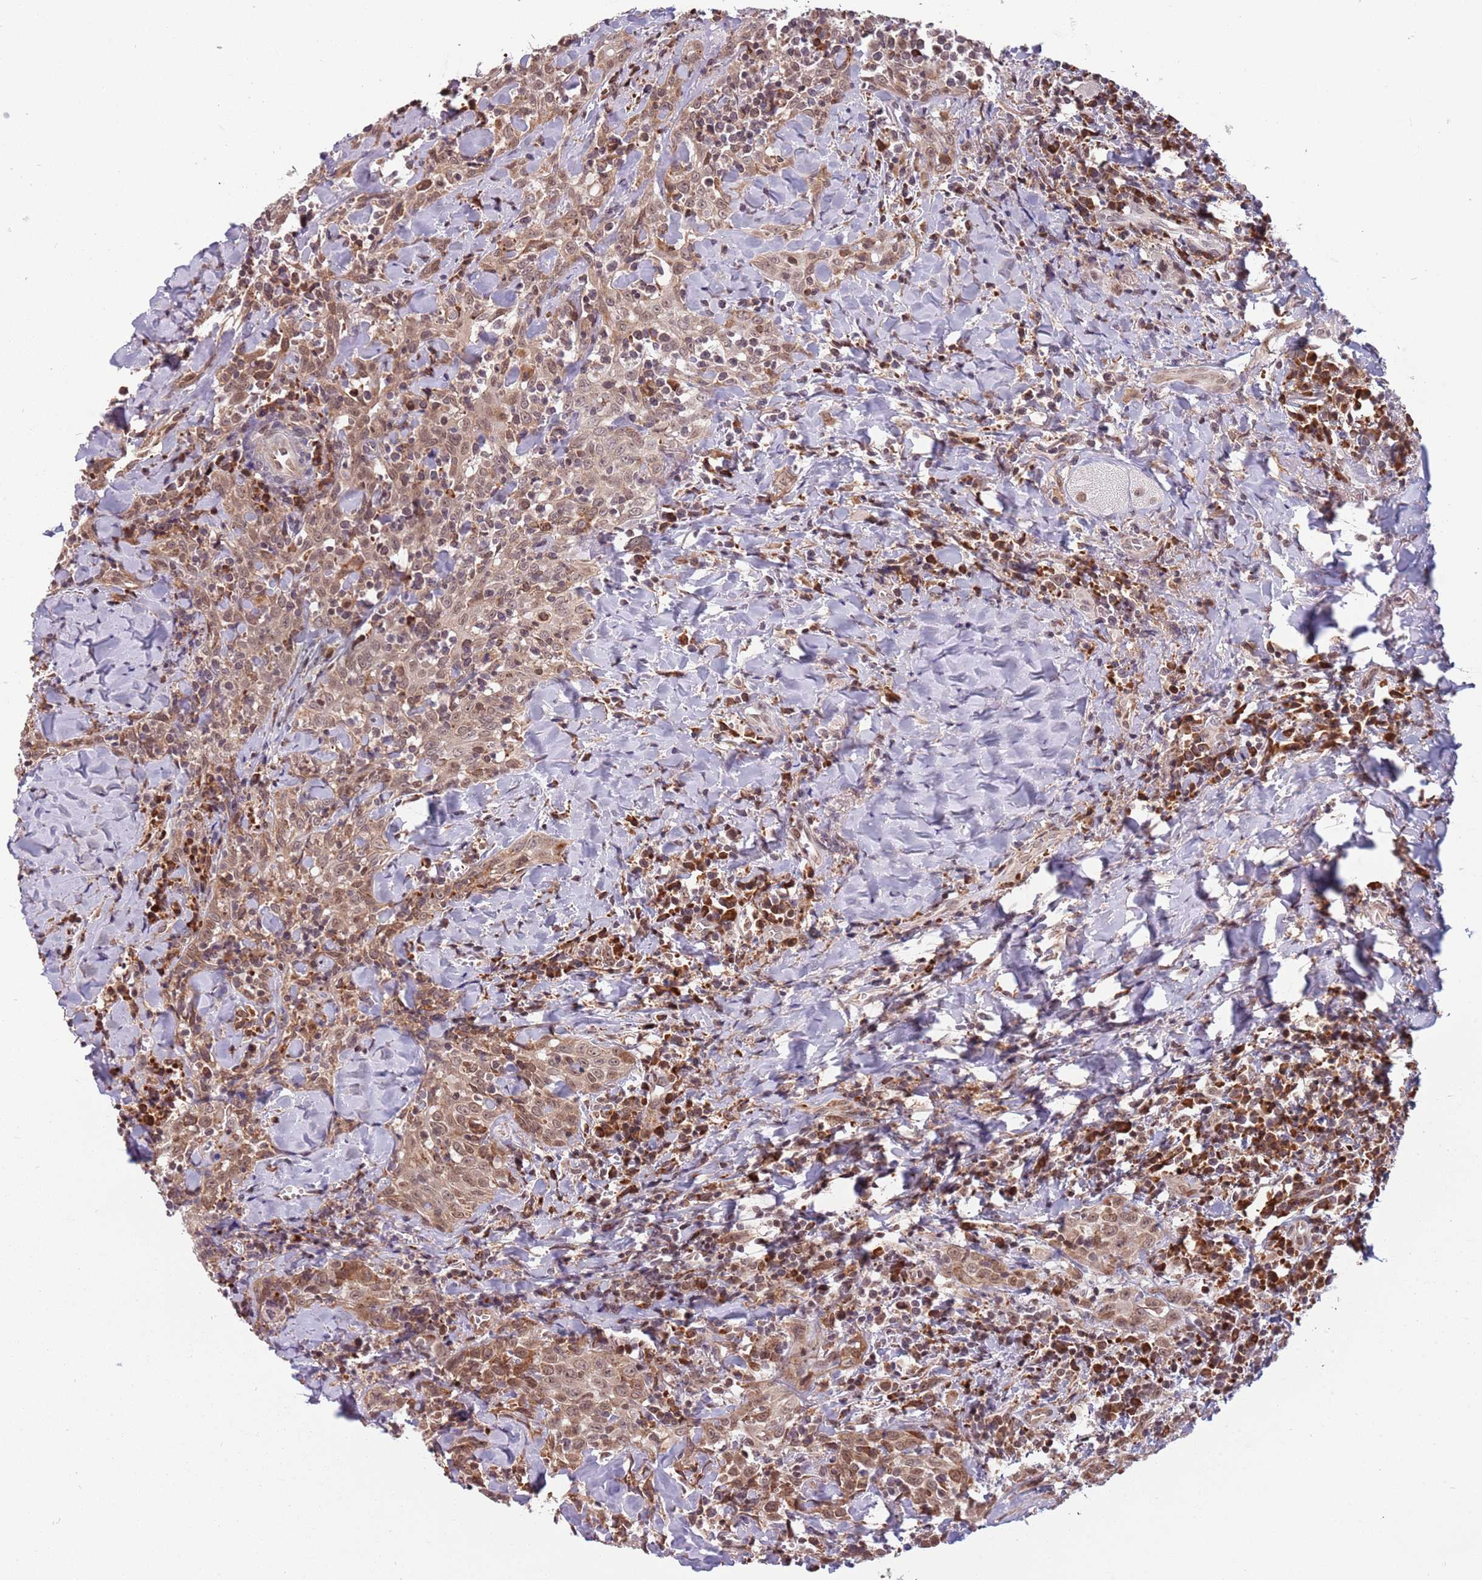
{"staining": {"intensity": "moderate", "quantity": ">75%", "location": "cytoplasmic/membranous,nuclear"}, "tissue": "head and neck cancer", "cell_type": "Tumor cells", "image_type": "cancer", "snomed": [{"axis": "morphology", "description": "Squamous cell carcinoma, NOS"}, {"axis": "topography", "description": "Head-Neck"}], "caption": "This histopathology image demonstrates head and neck cancer stained with immunohistochemistry (IHC) to label a protein in brown. The cytoplasmic/membranous and nuclear of tumor cells show moderate positivity for the protein. Nuclei are counter-stained blue.", "gene": "BARD1", "patient": {"sex": "female", "age": 70}}